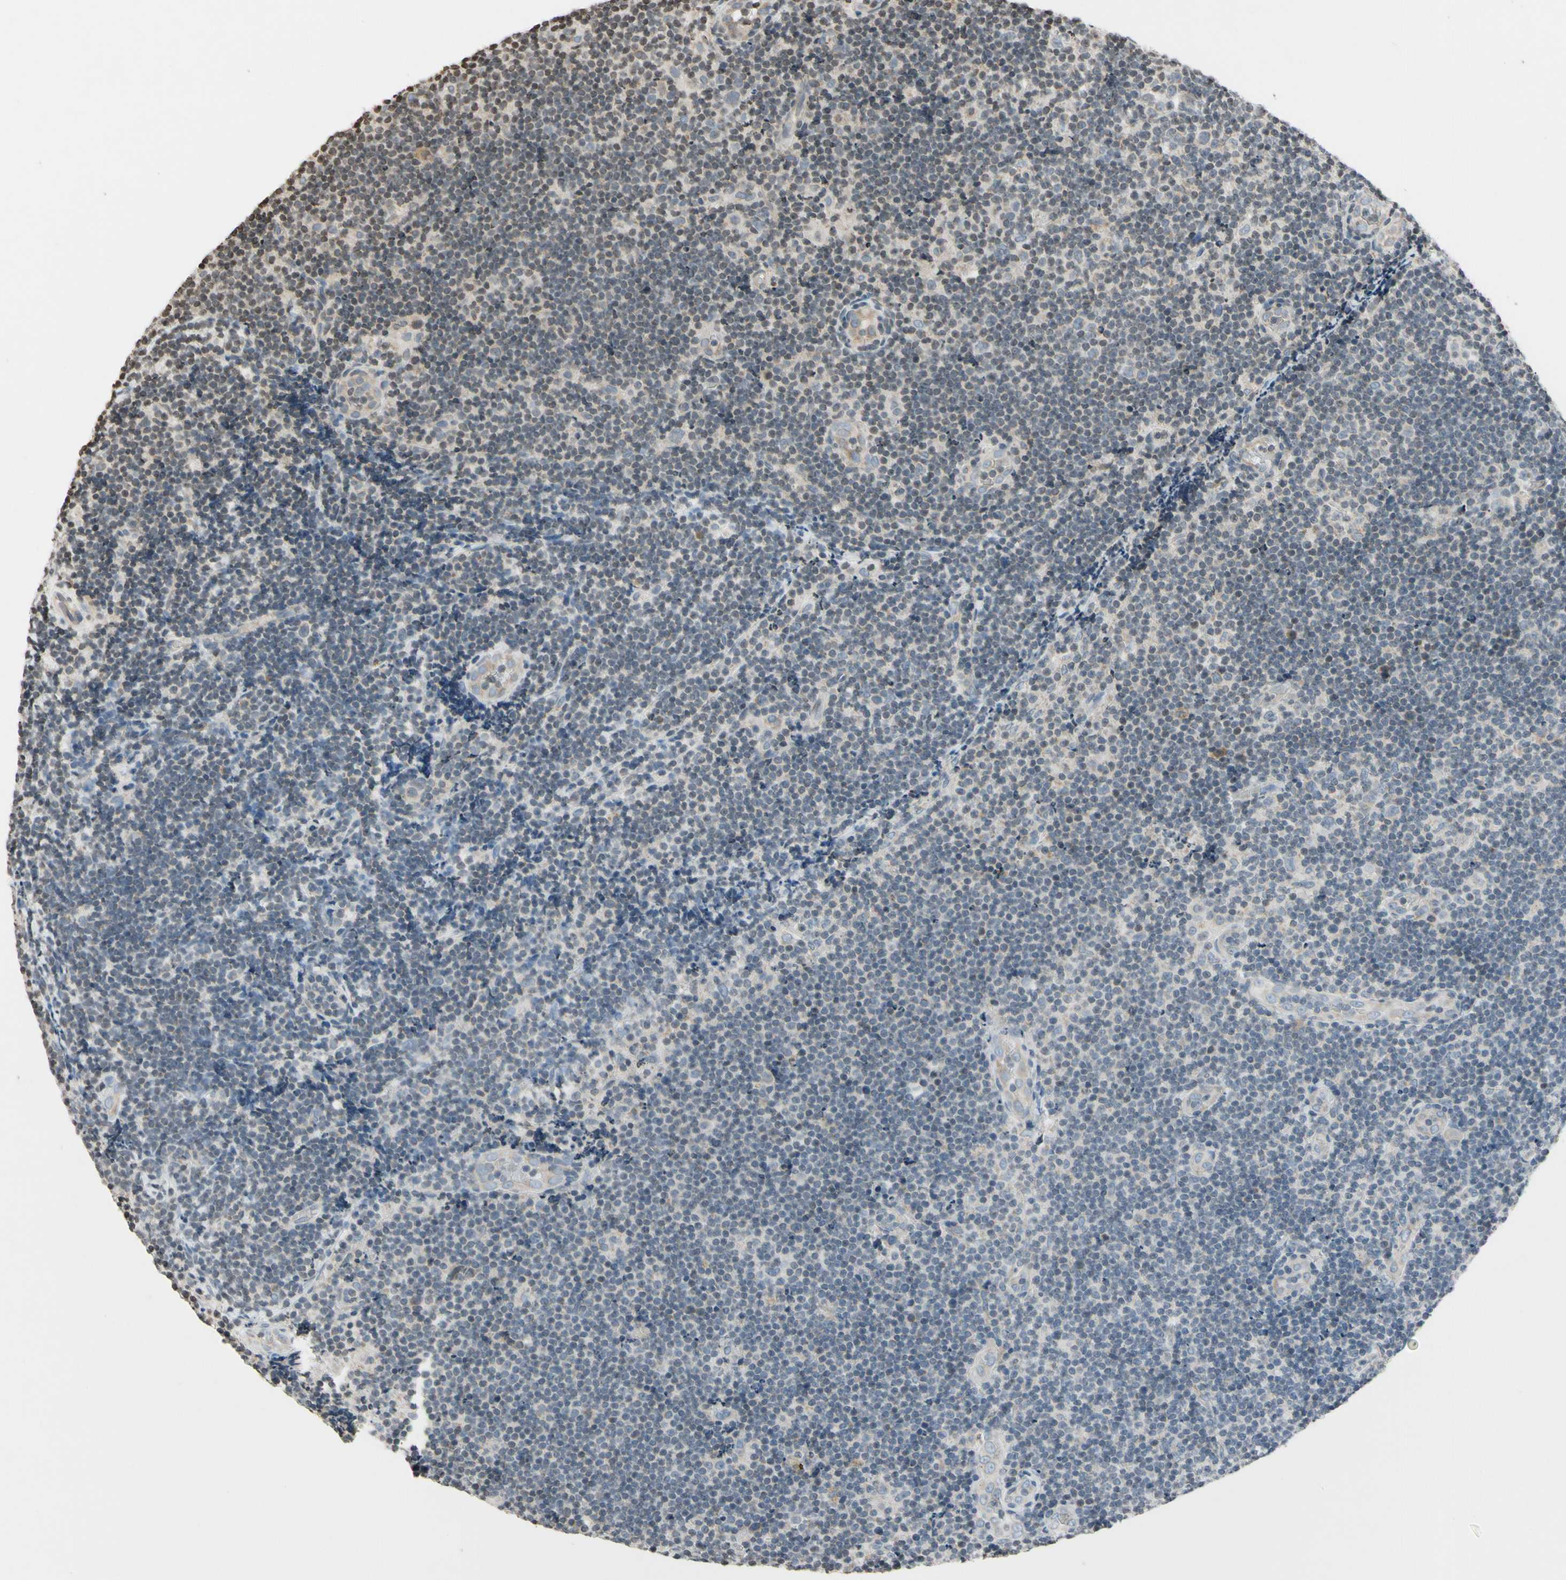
{"staining": {"intensity": "negative", "quantity": "none", "location": "none"}, "tissue": "lymphoma", "cell_type": "Tumor cells", "image_type": "cancer", "snomed": [{"axis": "morphology", "description": "Malignant lymphoma, non-Hodgkin's type, Low grade"}, {"axis": "topography", "description": "Lymph node"}], "caption": "Low-grade malignant lymphoma, non-Hodgkin's type stained for a protein using IHC displays no staining tumor cells.", "gene": "CLDN11", "patient": {"sex": "male", "age": 83}}